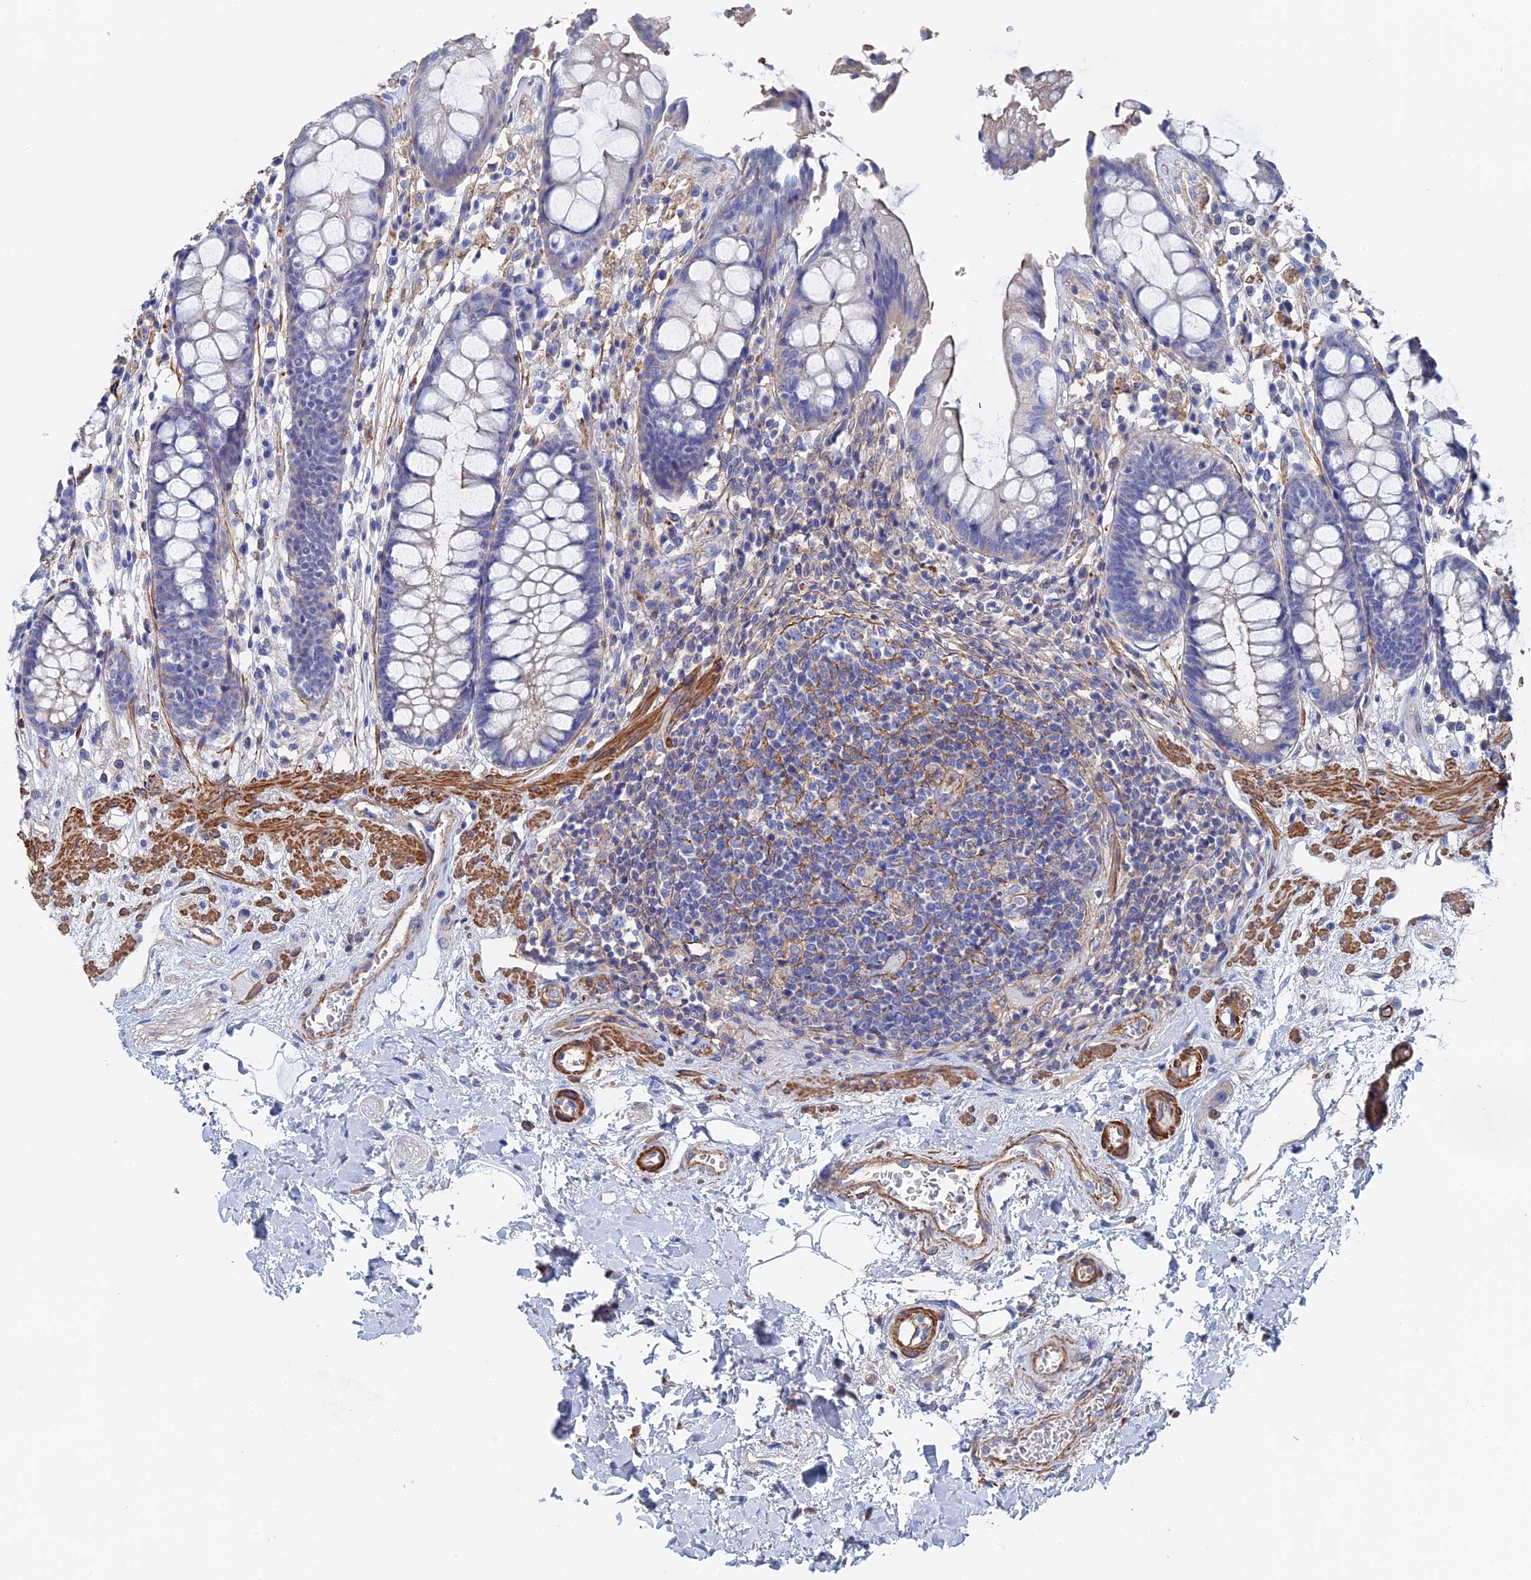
{"staining": {"intensity": "negative", "quantity": "none", "location": "none"}, "tissue": "rectum", "cell_type": "Glandular cells", "image_type": "normal", "snomed": [{"axis": "morphology", "description": "Normal tissue, NOS"}, {"axis": "topography", "description": "Rectum"}], "caption": "The image demonstrates no significant positivity in glandular cells of rectum.", "gene": "STRA6", "patient": {"sex": "male", "age": 64}}